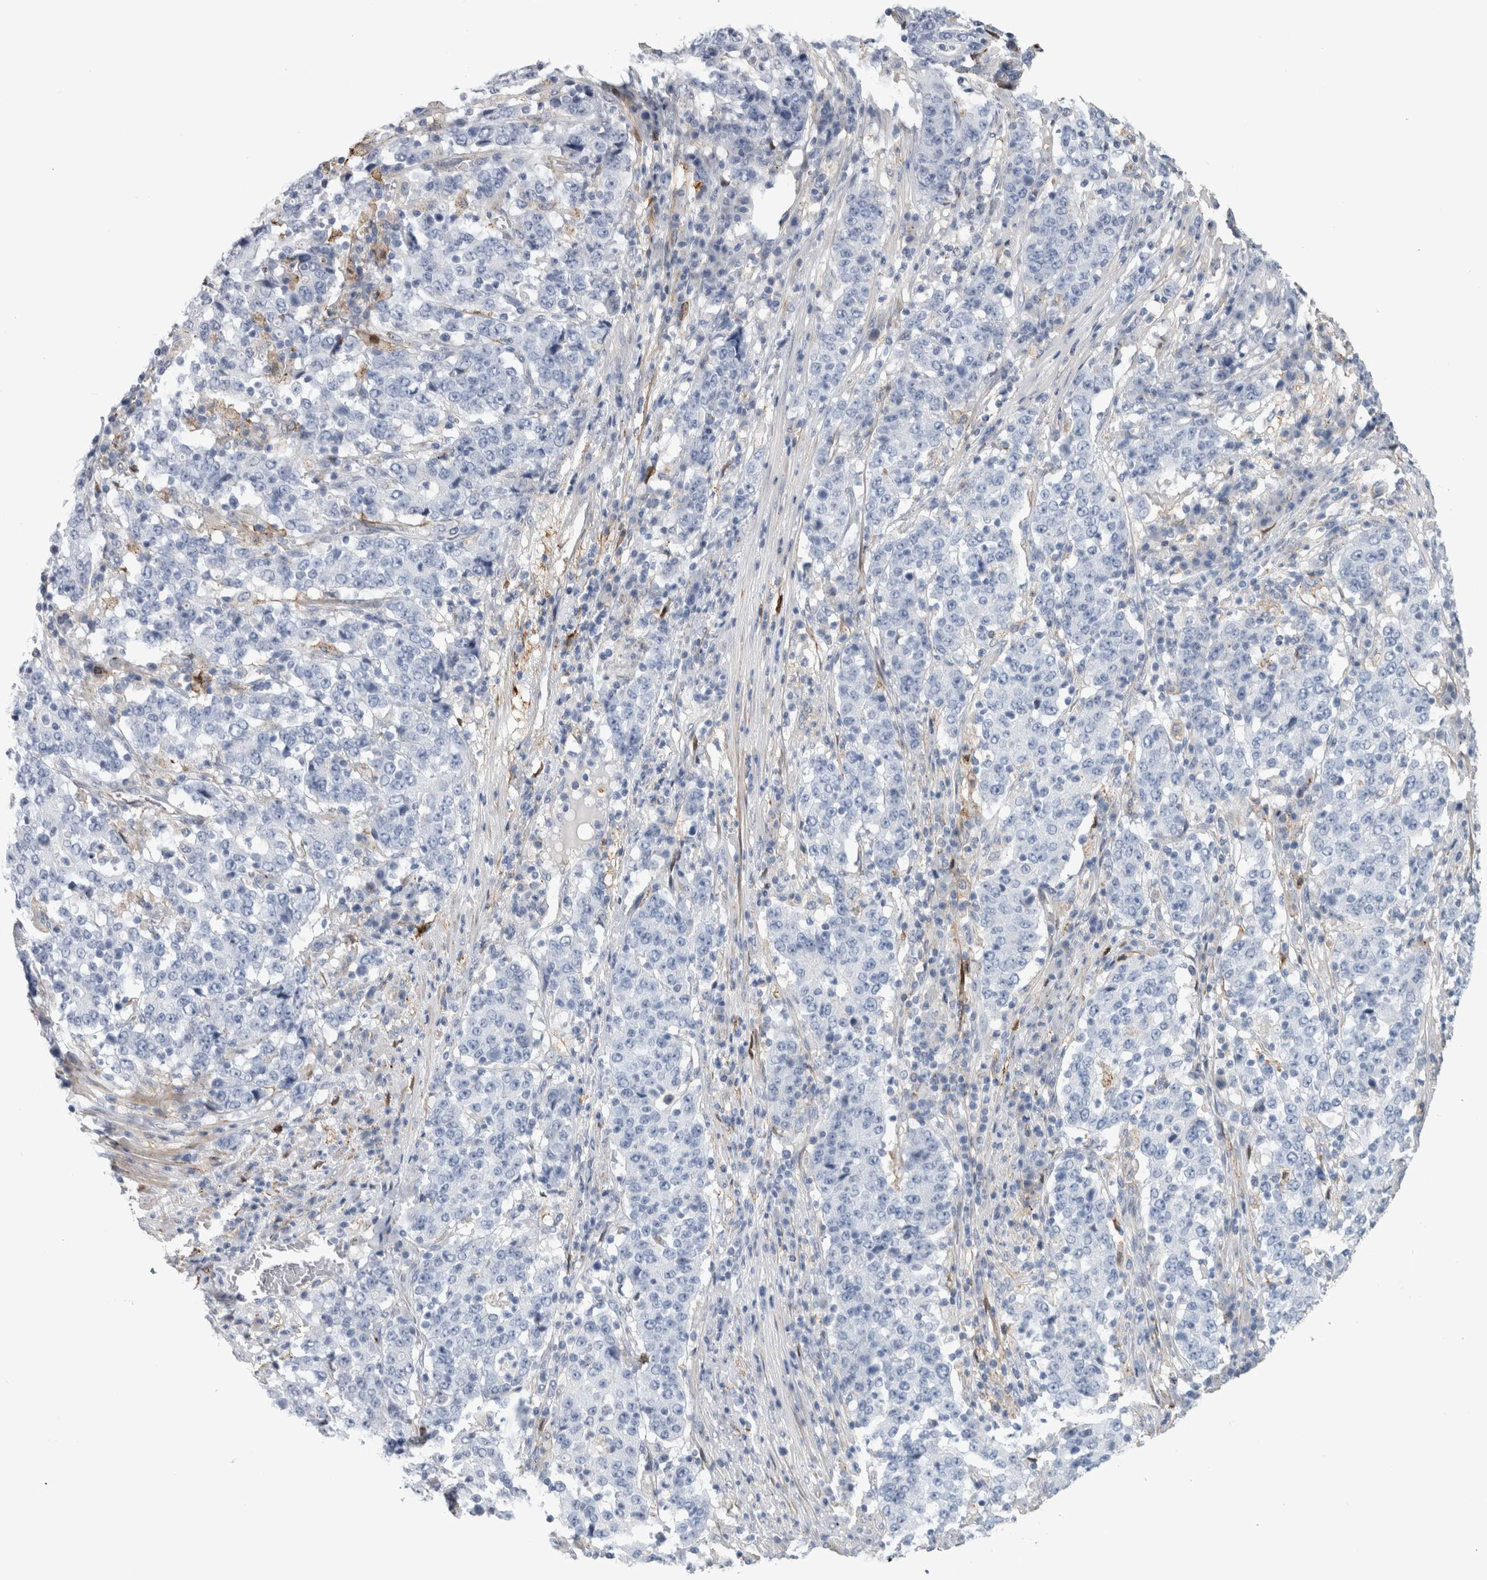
{"staining": {"intensity": "negative", "quantity": "none", "location": "none"}, "tissue": "stomach cancer", "cell_type": "Tumor cells", "image_type": "cancer", "snomed": [{"axis": "morphology", "description": "Adenocarcinoma, NOS"}, {"axis": "topography", "description": "Stomach"}], "caption": "Tumor cells show no significant protein positivity in adenocarcinoma (stomach).", "gene": "DNAJC24", "patient": {"sex": "male", "age": 59}}